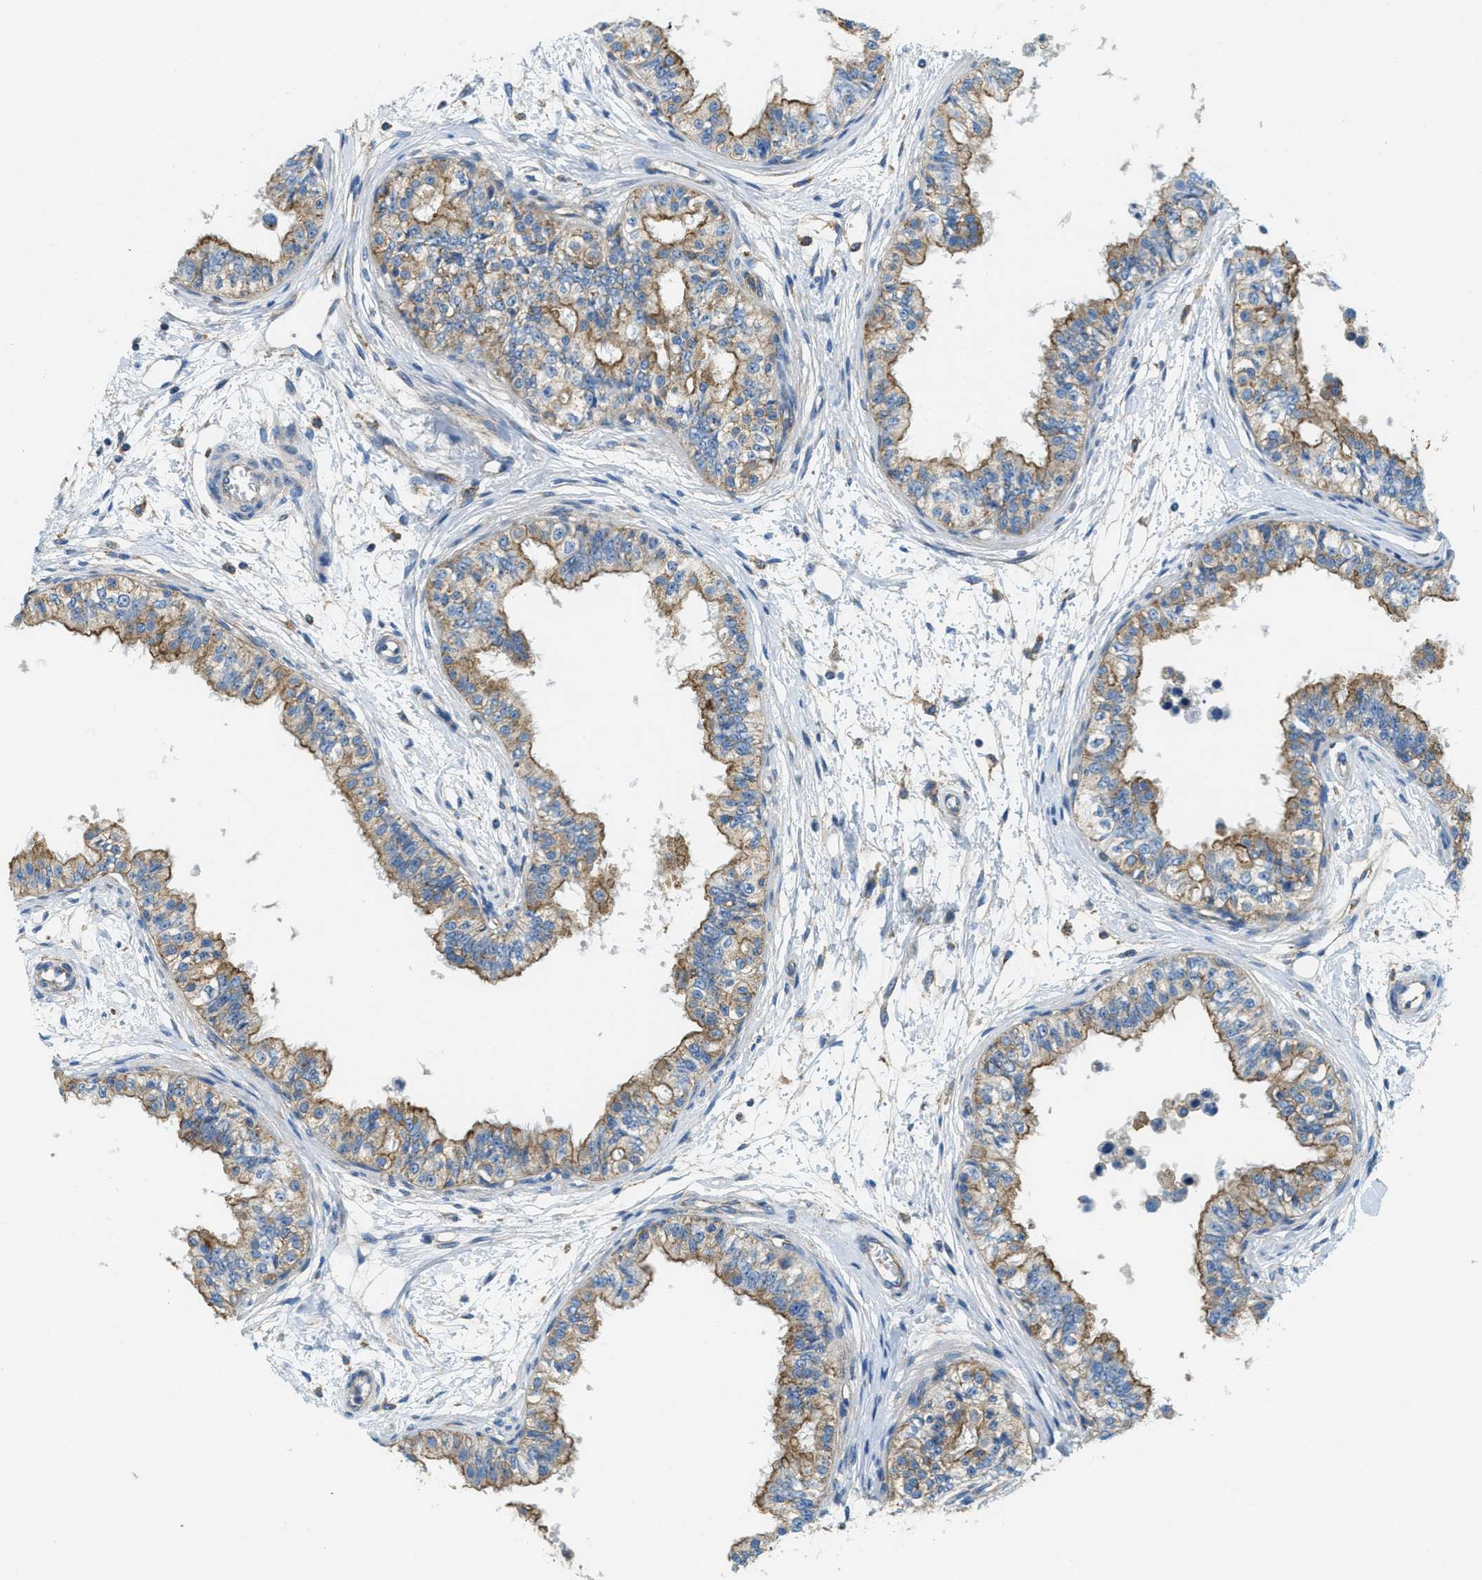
{"staining": {"intensity": "moderate", "quantity": ">75%", "location": "cytoplasmic/membranous"}, "tissue": "epididymis", "cell_type": "Glandular cells", "image_type": "normal", "snomed": [{"axis": "morphology", "description": "Normal tissue, NOS"}, {"axis": "morphology", "description": "Adenocarcinoma, metastatic, NOS"}, {"axis": "topography", "description": "Testis"}, {"axis": "topography", "description": "Epididymis"}], "caption": "About >75% of glandular cells in normal epididymis show moderate cytoplasmic/membranous protein staining as visualized by brown immunohistochemical staining.", "gene": "AP2B1", "patient": {"sex": "male", "age": 26}}